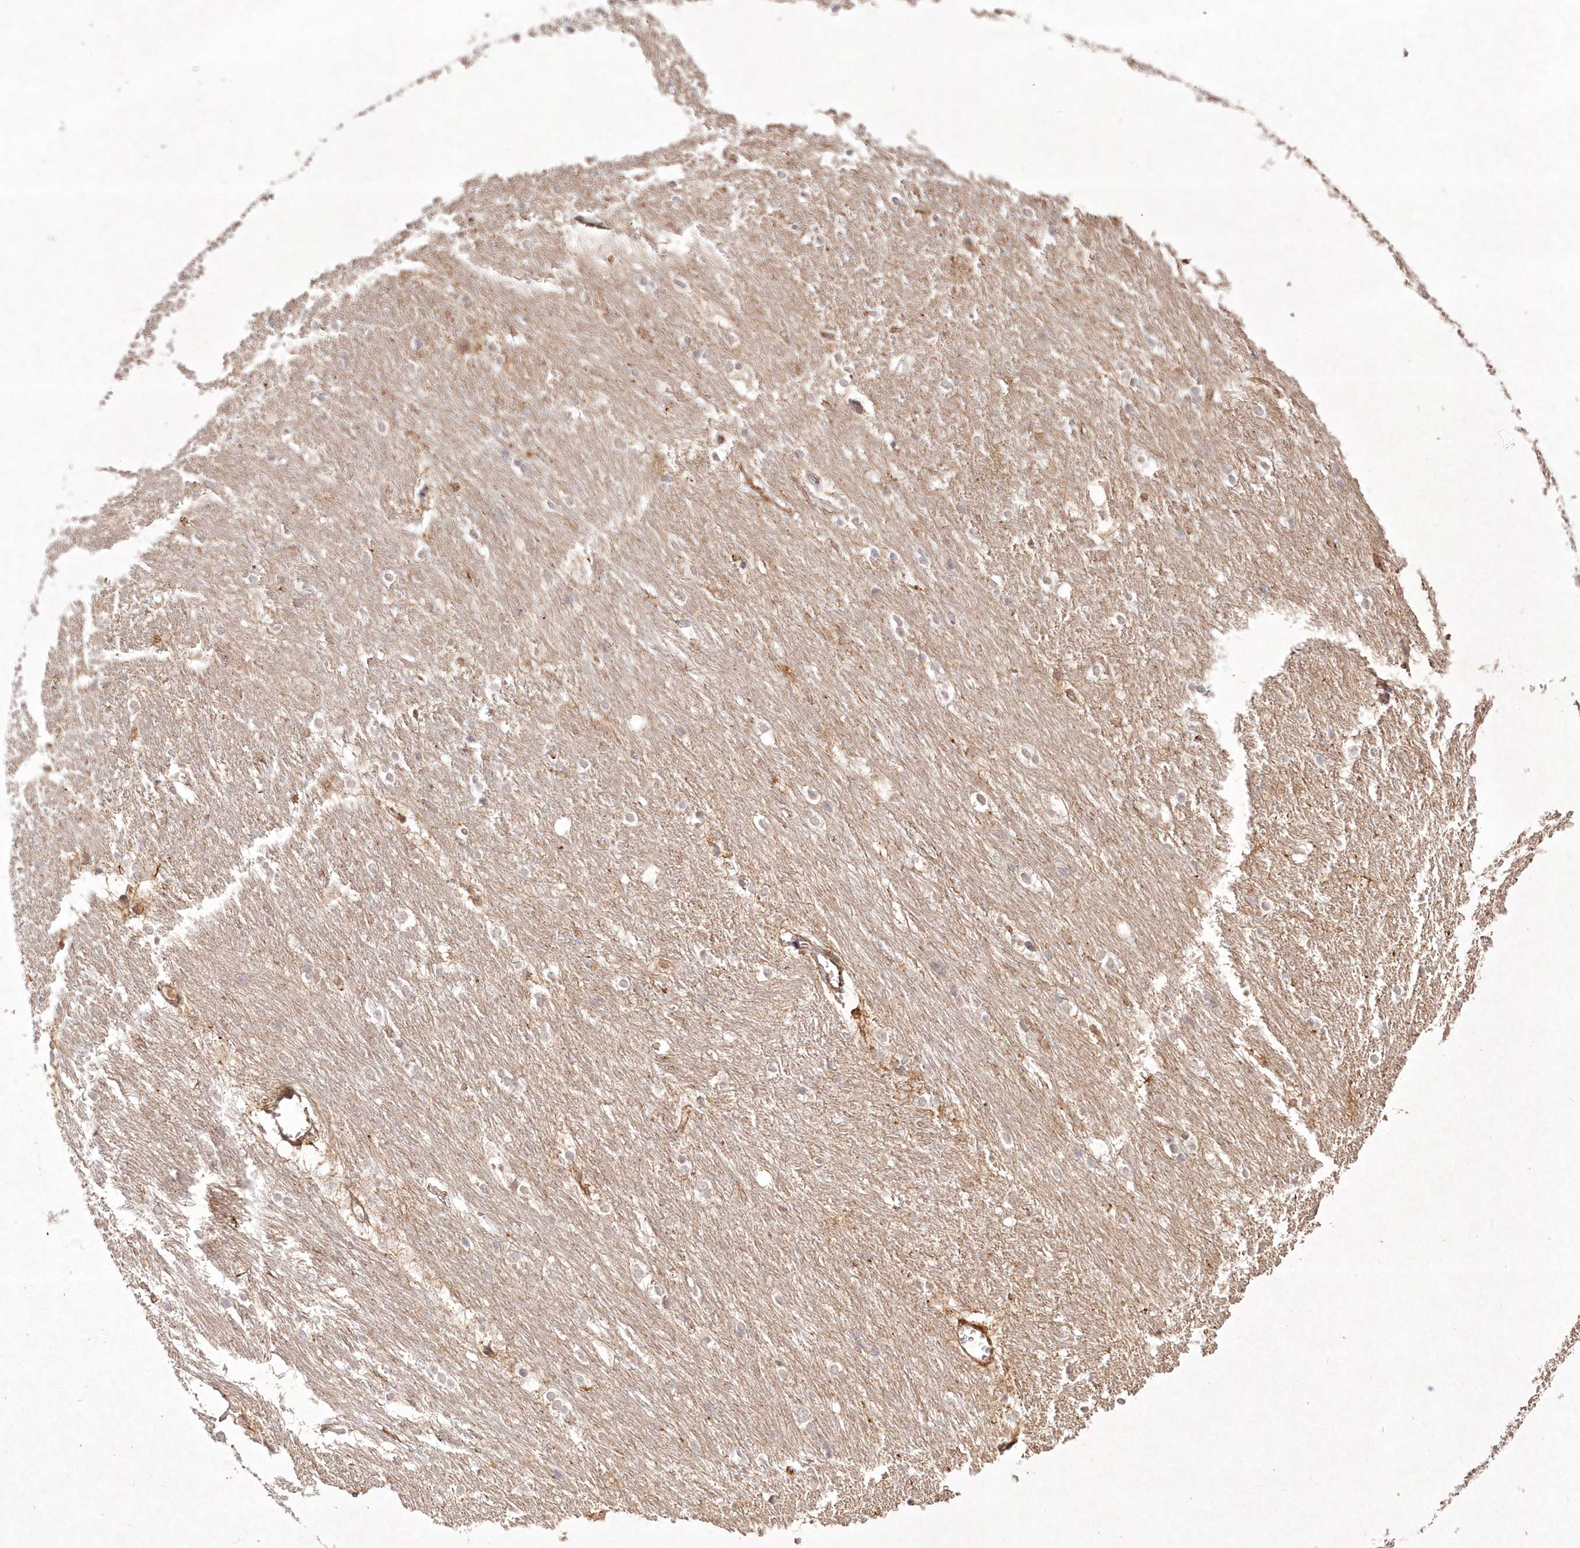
{"staining": {"intensity": "weak", "quantity": "25%-75%", "location": "cytoplasmic/membranous"}, "tissue": "caudate", "cell_type": "Glial cells", "image_type": "normal", "snomed": [{"axis": "morphology", "description": "Normal tissue, NOS"}, {"axis": "topography", "description": "Lateral ventricle wall"}], "caption": "An IHC photomicrograph of unremarkable tissue is shown. Protein staining in brown shows weak cytoplasmic/membranous positivity in caudate within glial cells. (Brightfield microscopy of DAB IHC at high magnification).", "gene": "TOGARAM2", "patient": {"sex": "female", "age": 19}}